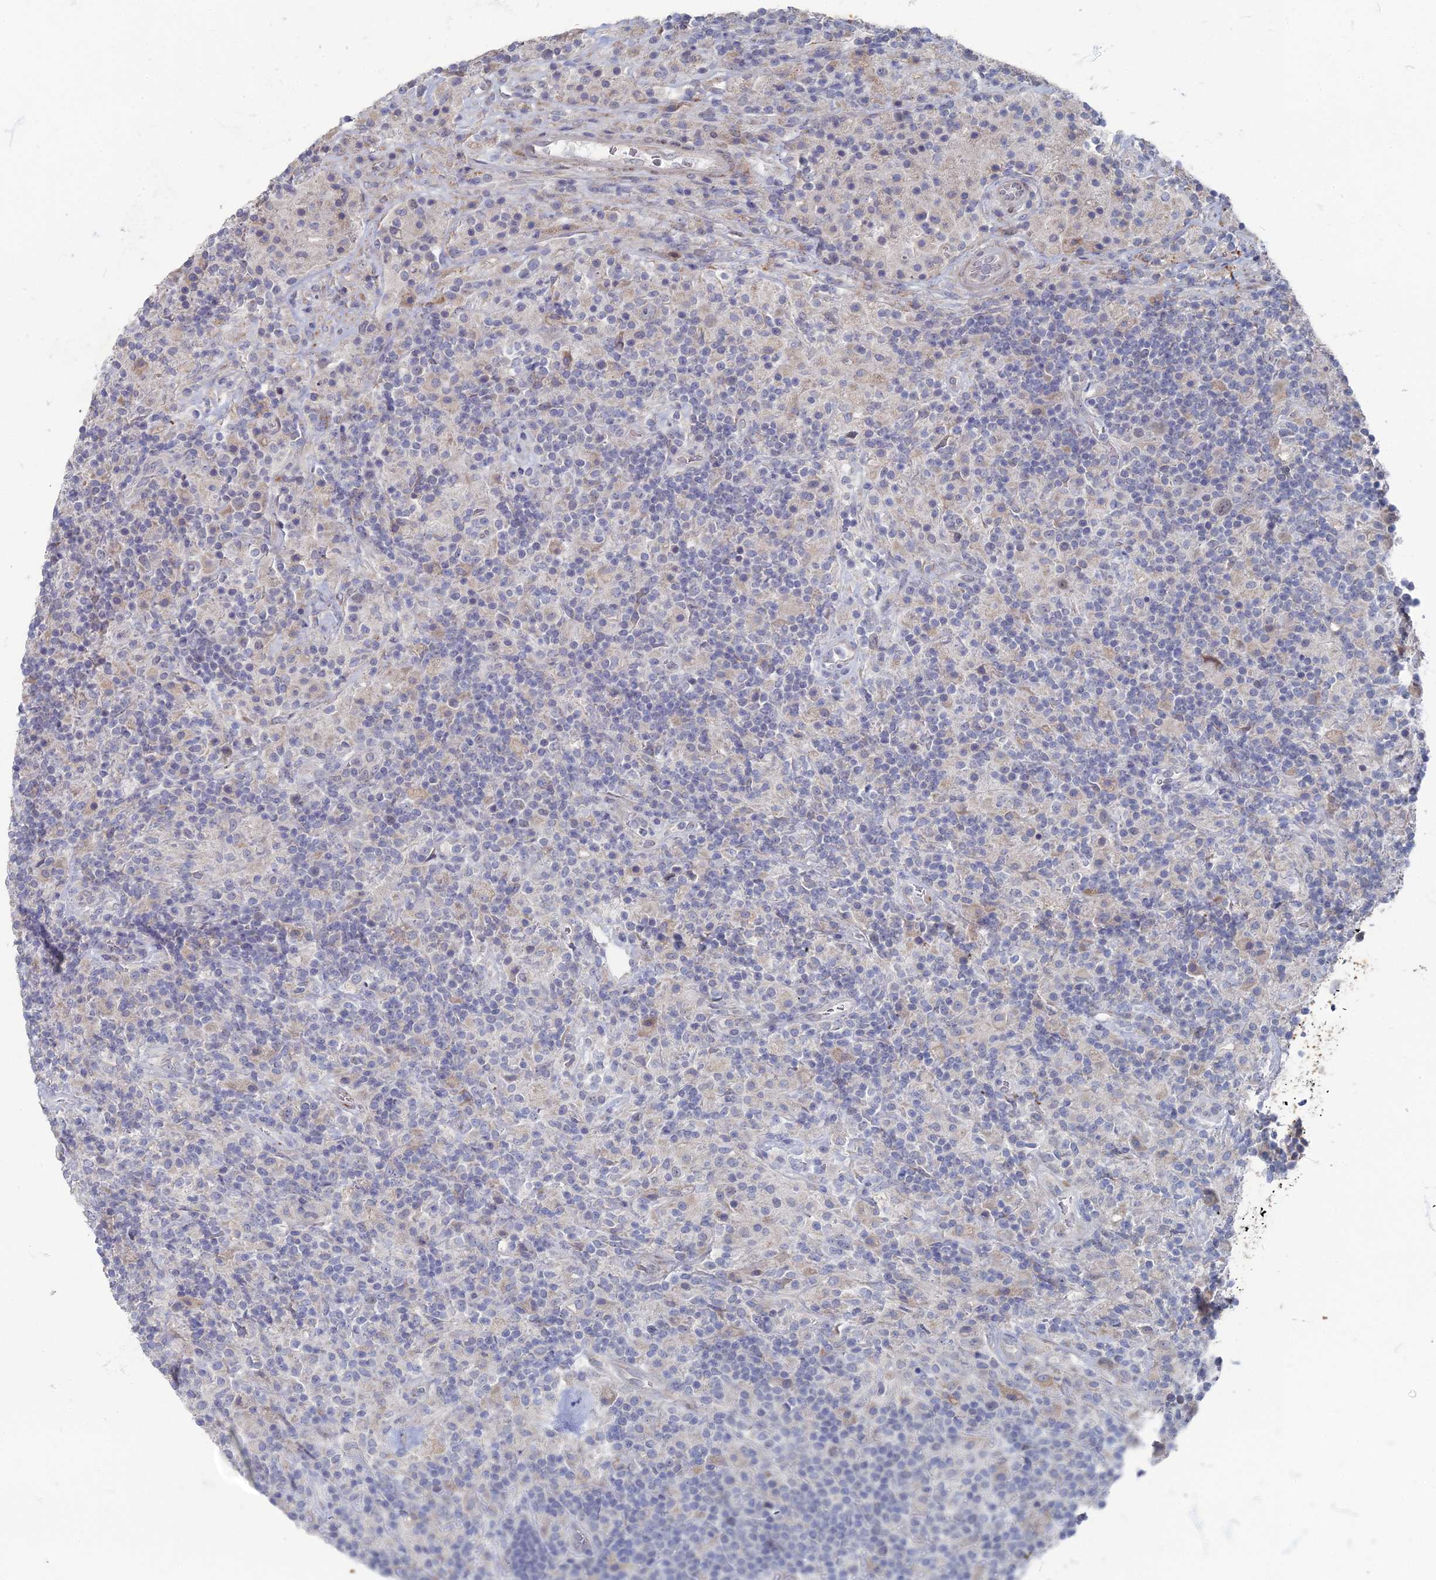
{"staining": {"intensity": "negative", "quantity": "none", "location": "none"}, "tissue": "lymphoma", "cell_type": "Tumor cells", "image_type": "cancer", "snomed": [{"axis": "morphology", "description": "Hodgkin's disease, NOS"}, {"axis": "topography", "description": "Lymph node"}], "caption": "Human lymphoma stained for a protein using immunohistochemistry (IHC) shows no positivity in tumor cells.", "gene": "TMEM128", "patient": {"sex": "male", "age": 70}}